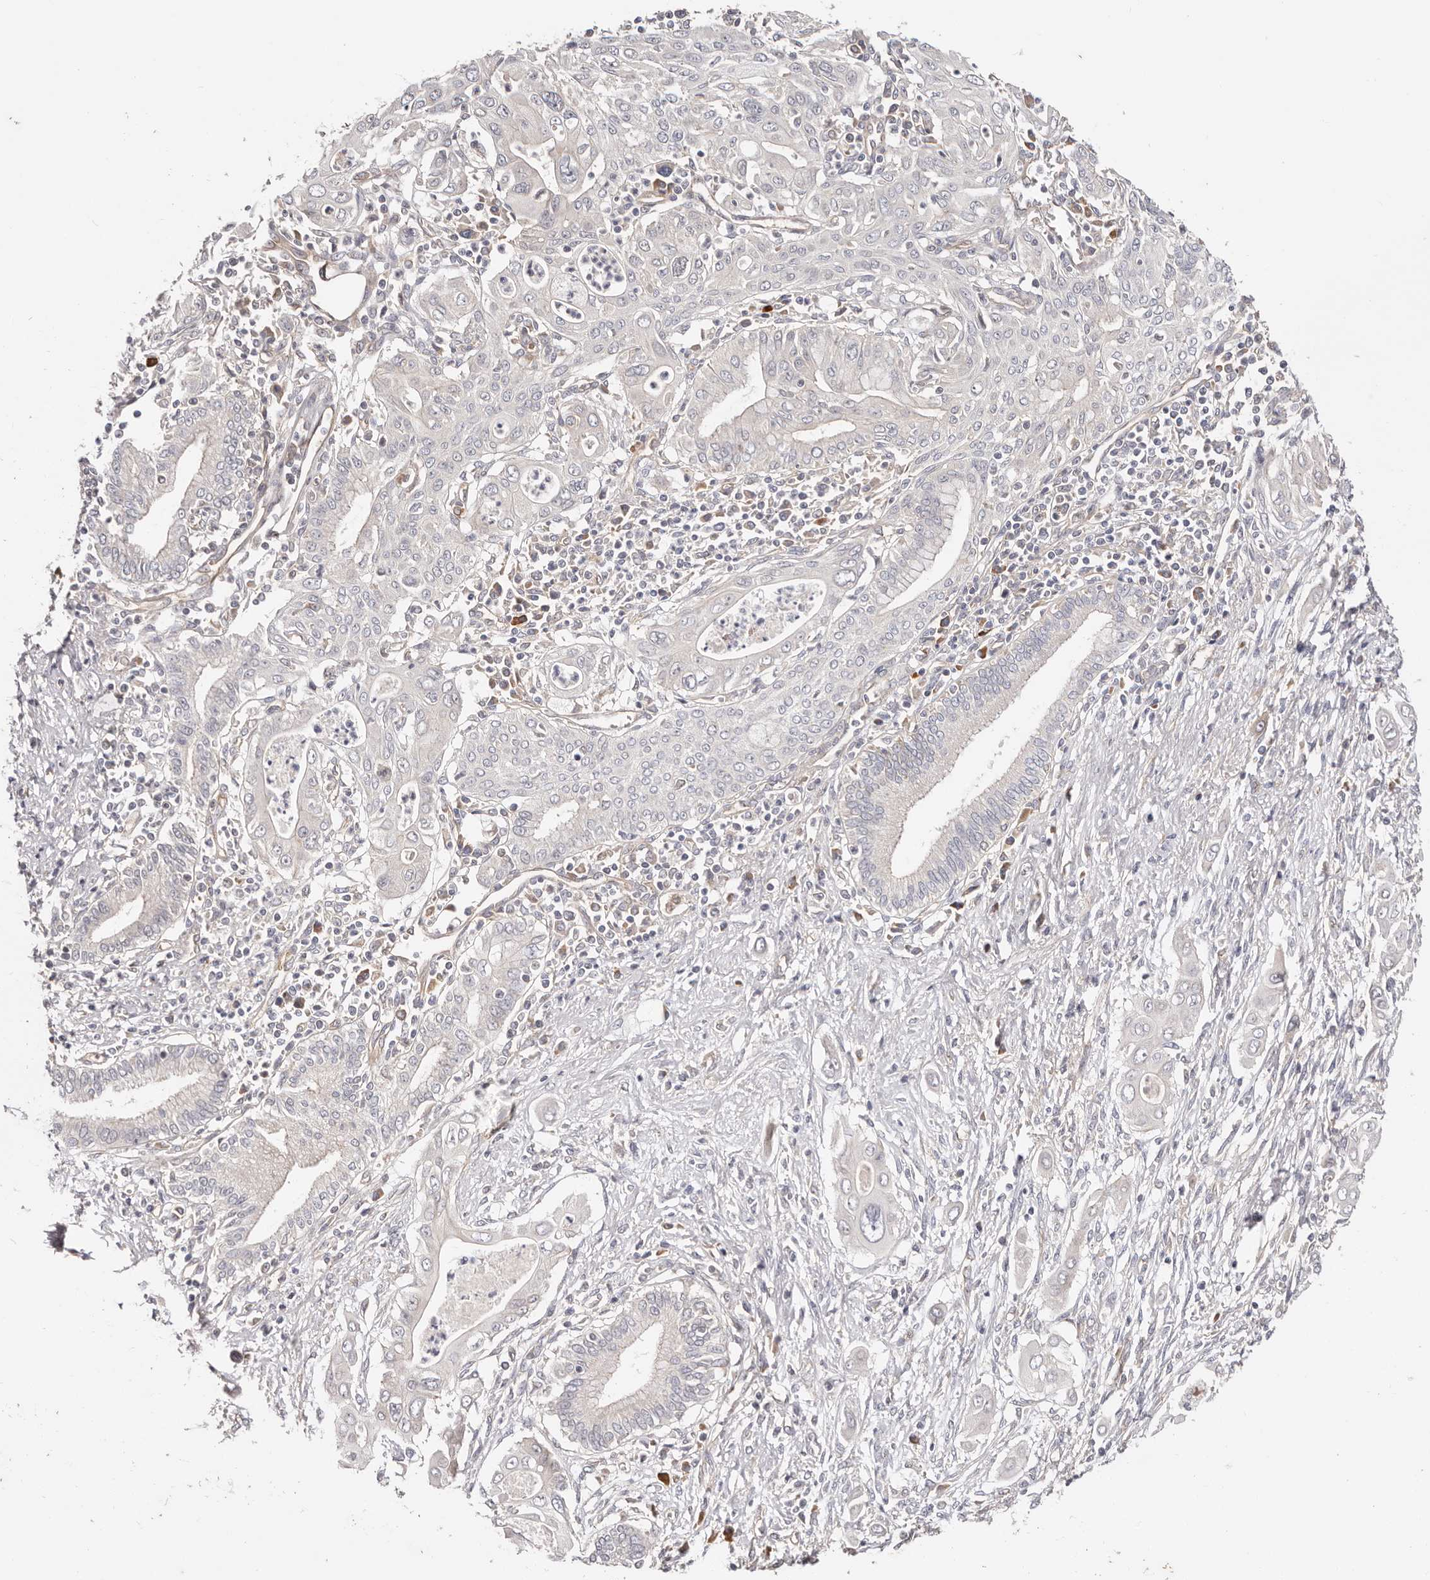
{"staining": {"intensity": "negative", "quantity": "none", "location": "none"}, "tissue": "pancreatic cancer", "cell_type": "Tumor cells", "image_type": "cancer", "snomed": [{"axis": "morphology", "description": "Adenocarcinoma, NOS"}, {"axis": "topography", "description": "Pancreas"}], "caption": "IHC of human pancreatic cancer demonstrates no staining in tumor cells.", "gene": "MACF1", "patient": {"sex": "male", "age": 58}}